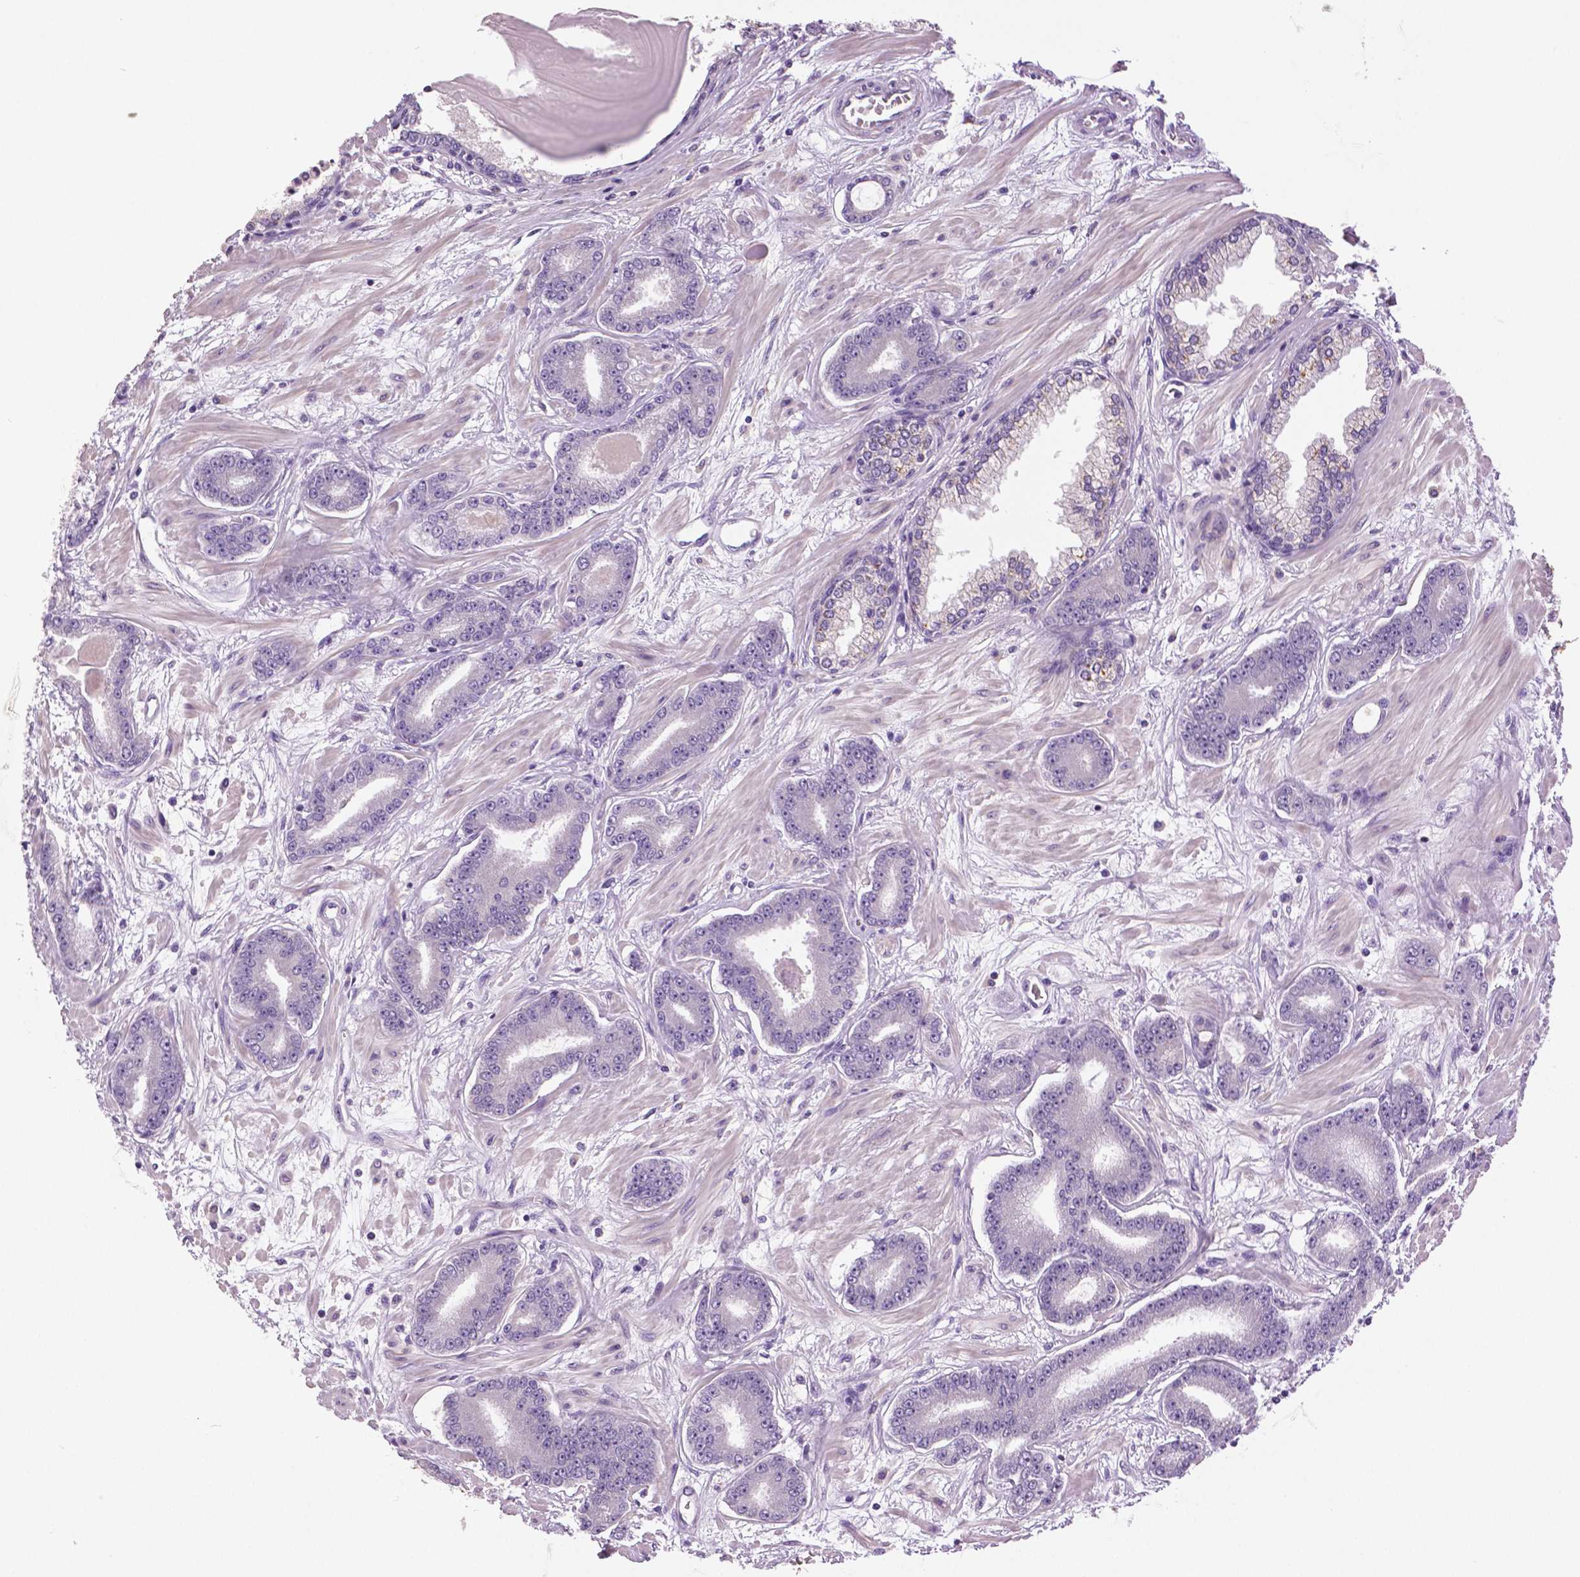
{"staining": {"intensity": "negative", "quantity": "none", "location": "none"}, "tissue": "prostate cancer", "cell_type": "Tumor cells", "image_type": "cancer", "snomed": [{"axis": "morphology", "description": "Adenocarcinoma, Low grade"}, {"axis": "topography", "description": "Prostate"}], "caption": "DAB immunohistochemical staining of prostate cancer reveals no significant positivity in tumor cells. (DAB immunohistochemistry visualized using brightfield microscopy, high magnification).", "gene": "DNAH12", "patient": {"sex": "male", "age": 64}}